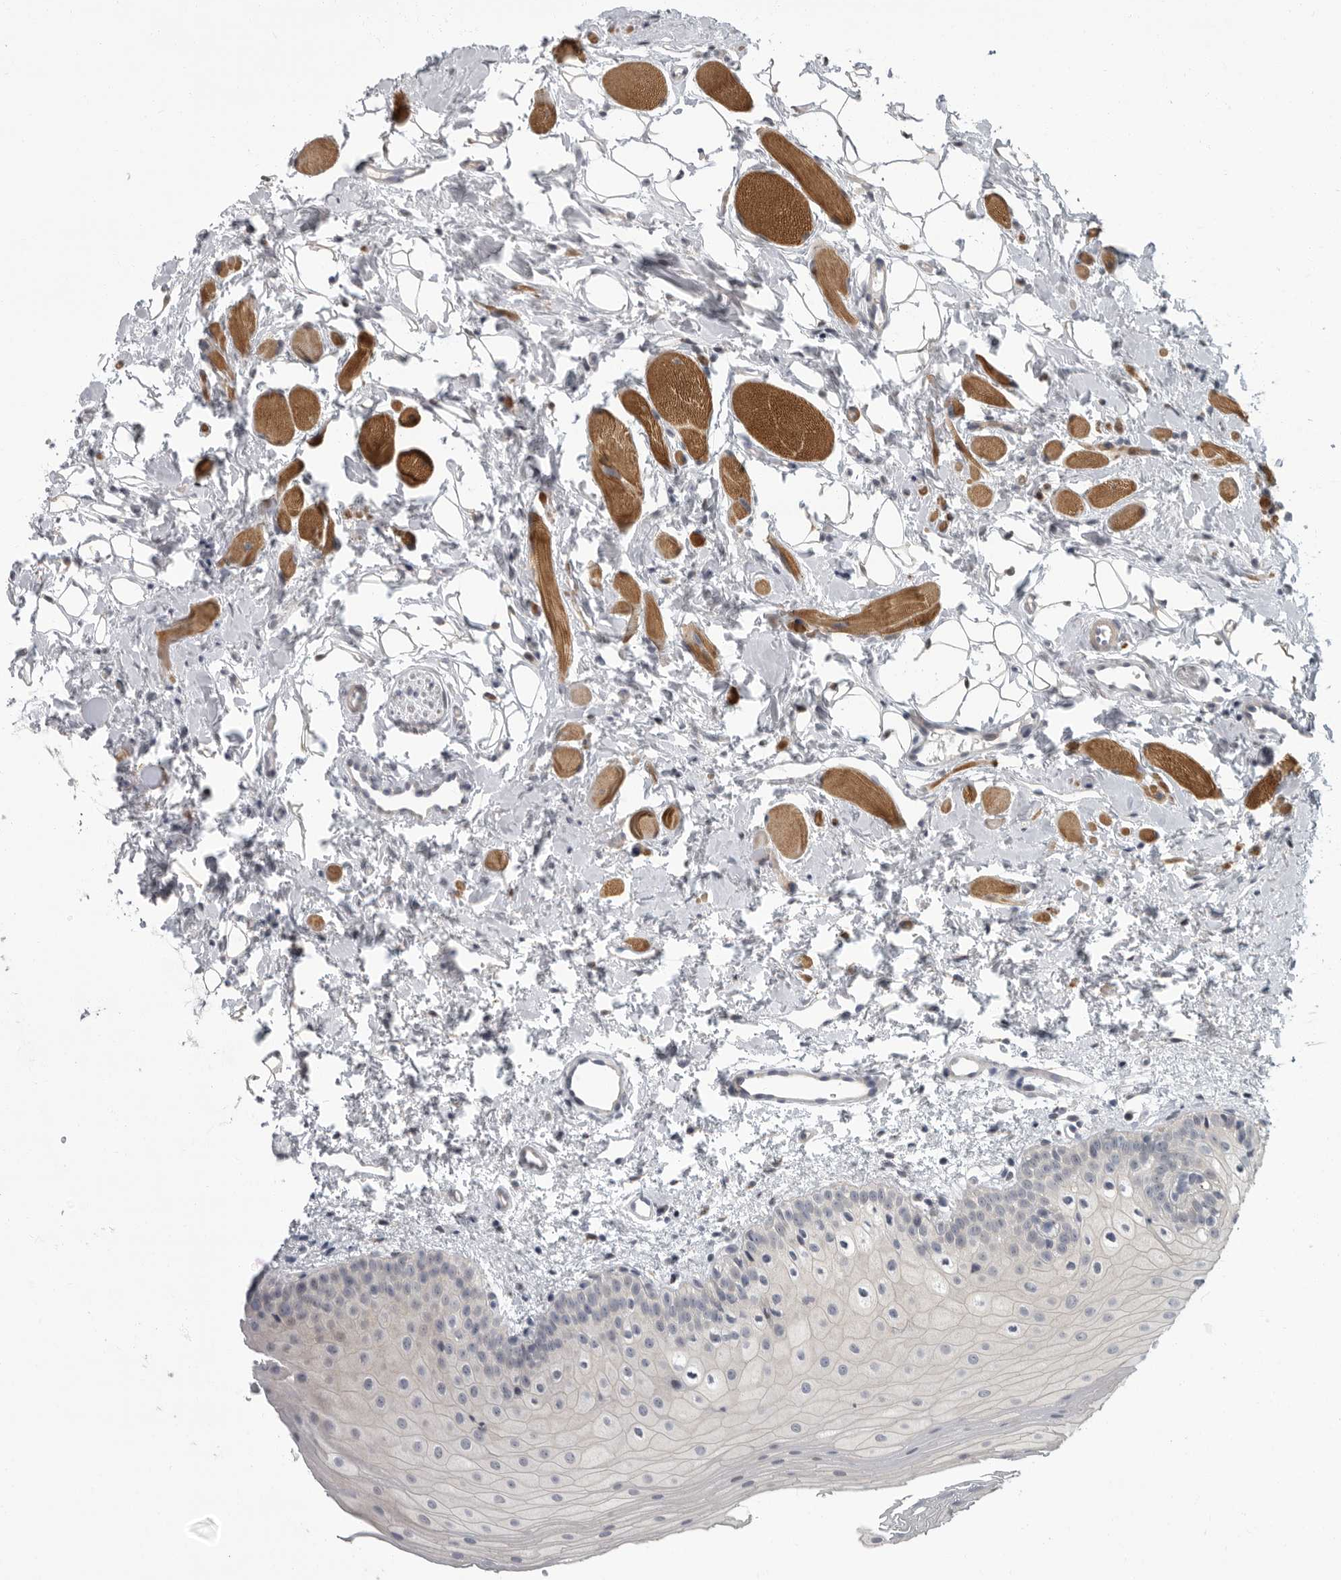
{"staining": {"intensity": "negative", "quantity": "none", "location": "none"}, "tissue": "oral mucosa", "cell_type": "Squamous epithelial cells", "image_type": "normal", "snomed": [{"axis": "morphology", "description": "Normal tissue, NOS"}, {"axis": "topography", "description": "Oral tissue"}], "caption": "Immunohistochemistry (IHC) micrograph of benign oral mucosa stained for a protein (brown), which displays no positivity in squamous epithelial cells.", "gene": "PDE7A", "patient": {"sex": "male", "age": 28}}